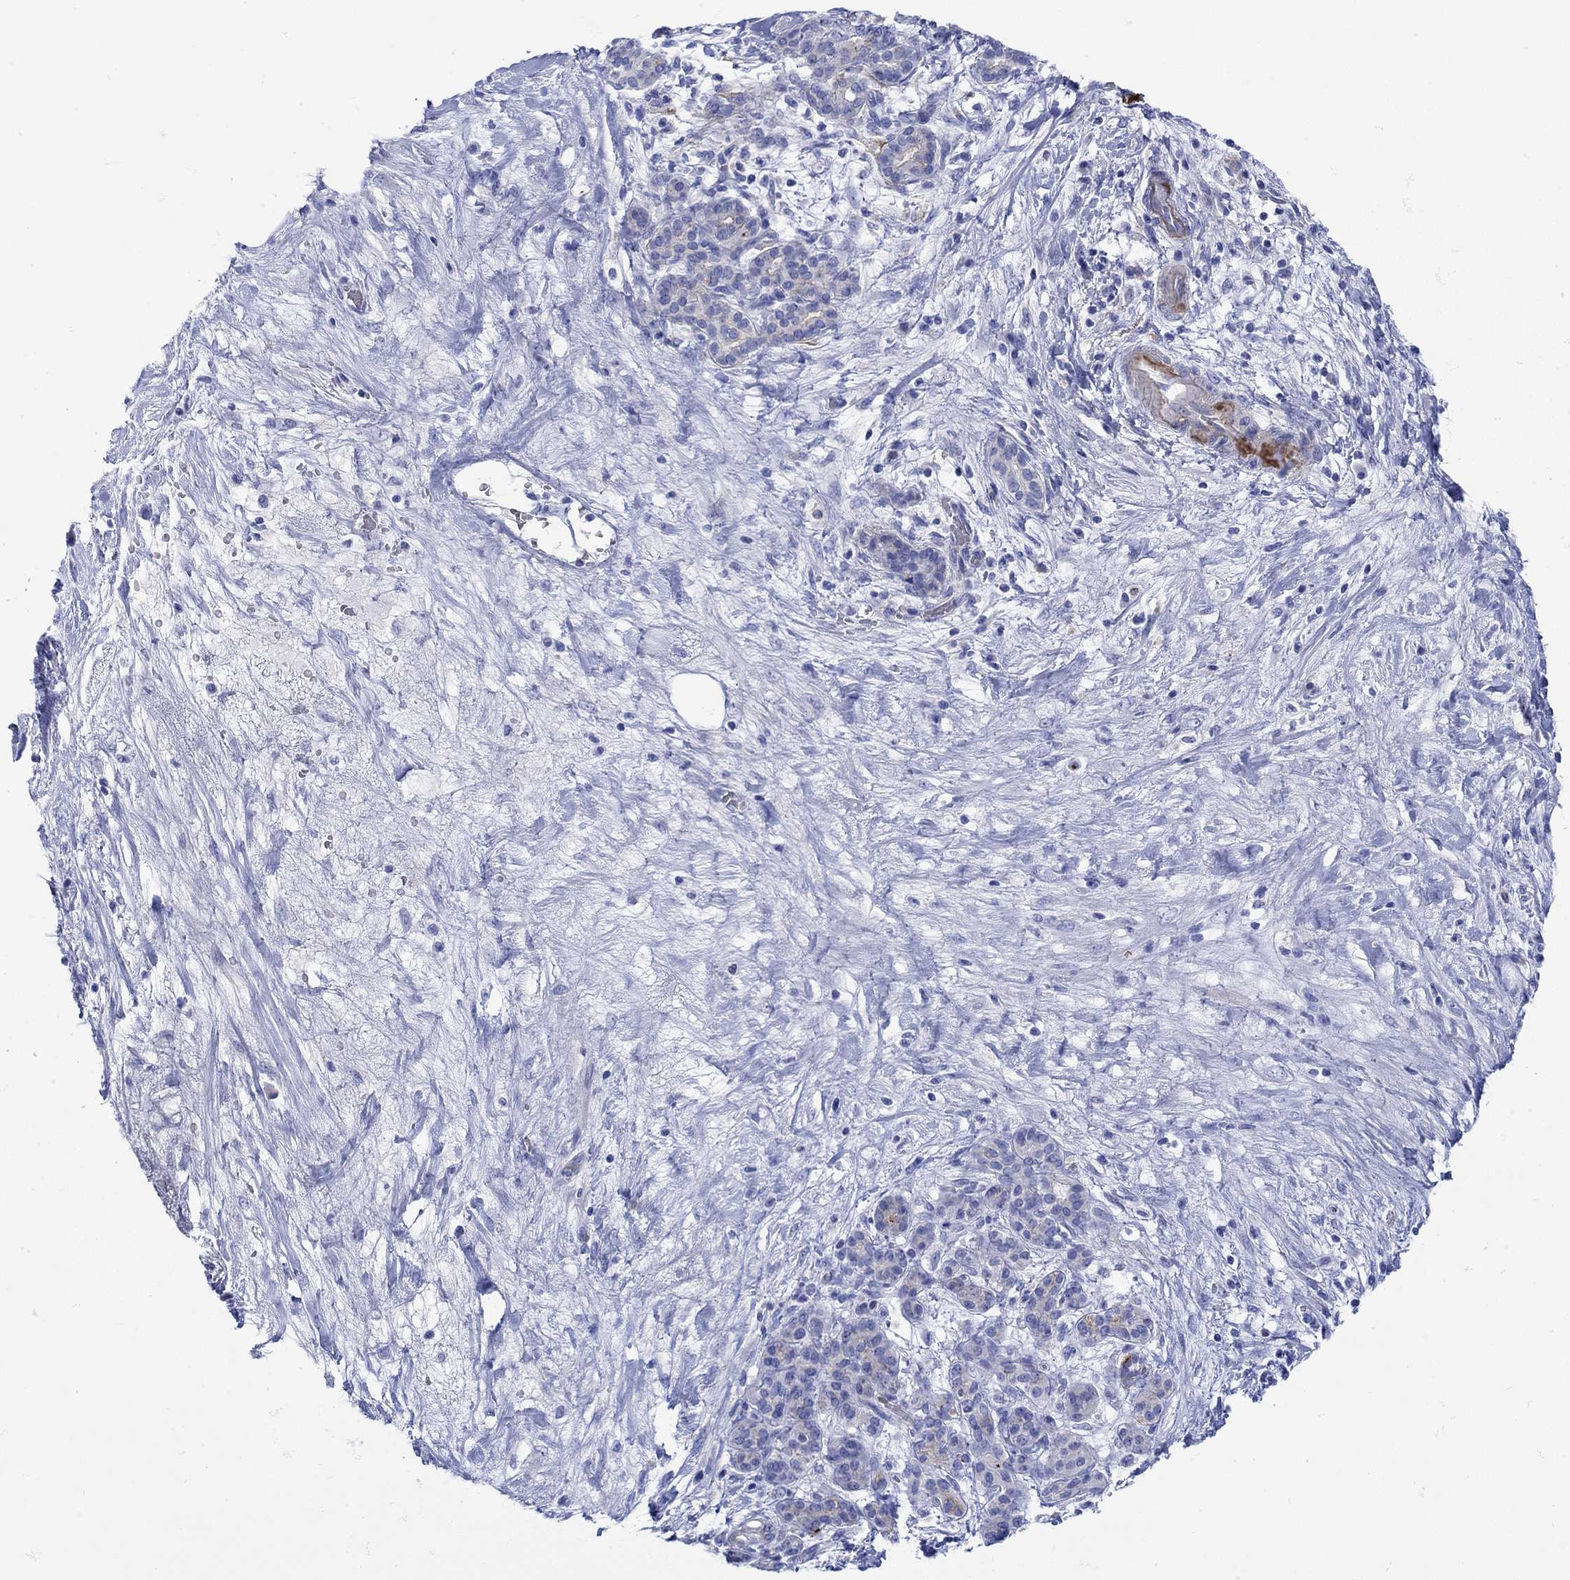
{"staining": {"intensity": "negative", "quantity": "none", "location": "none"}, "tissue": "pancreatic cancer", "cell_type": "Tumor cells", "image_type": "cancer", "snomed": [{"axis": "morphology", "description": "Adenocarcinoma, NOS"}, {"axis": "topography", "description": "Pancreas"}], "caption": "The histopathology image exhibits no significant staining in tumor cells of pancreatic adenocarcinoma. Brightfield microscopy of immunohistochemistry stained with DAB (brown) and hematoxylin (blue), captured at high magnification.", "gene": "ANKMY1", "patient": {"sex": "male", "age": 44}}